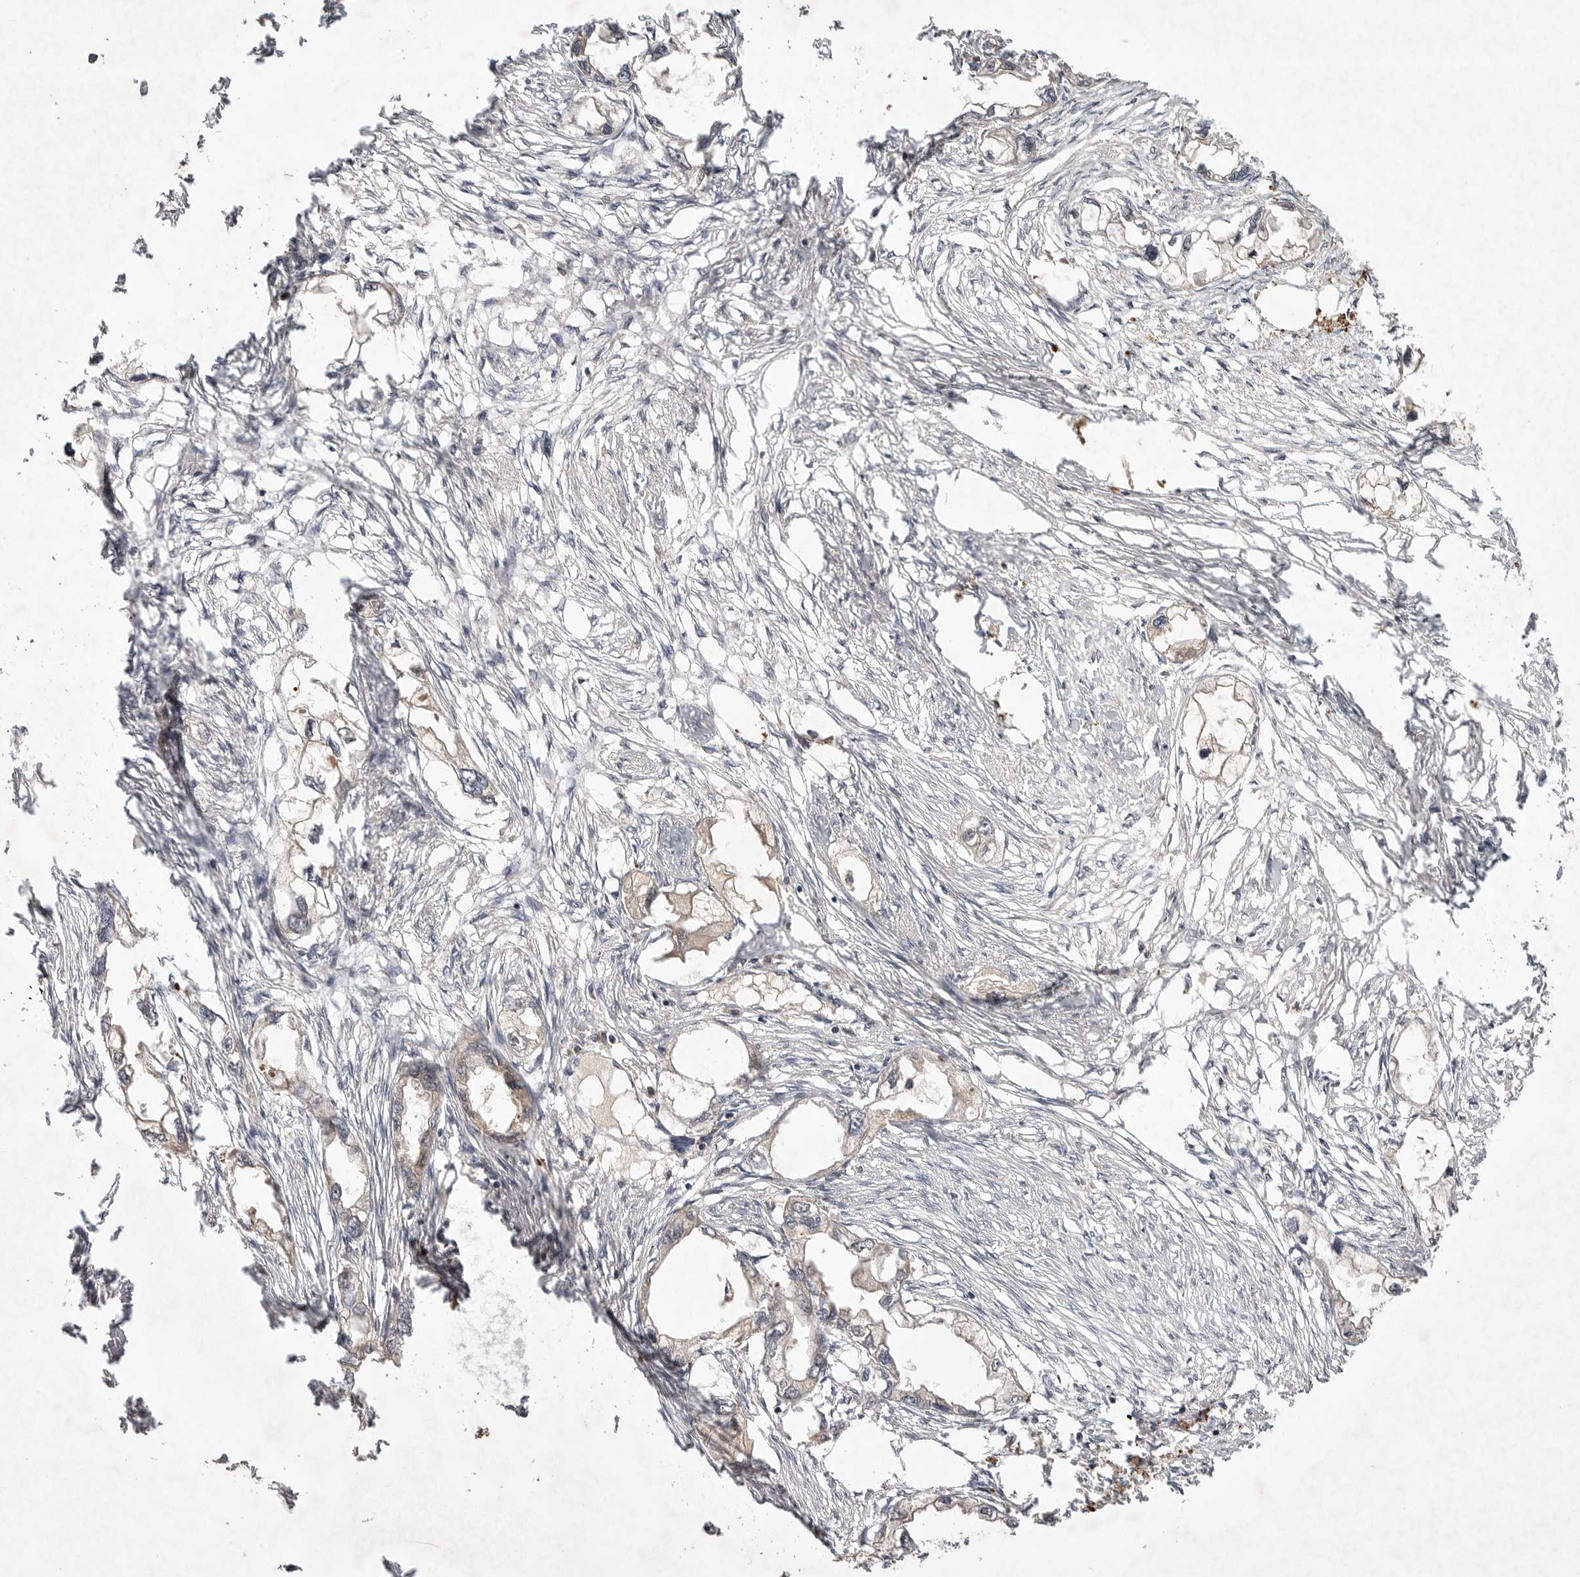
{"staining": {"intensity": "negative", "quantity": "none", "location": "none"}, "tissue": "endometrial cancer", "cell_type": "Tumor cells", "image_type": "cancer", "snomed": [{"axis": "morphology", "description": "Adenocarcinoma, NOS"}, {"axis": "morphology", "description": "Adenocarcinoma, metastatic, NOS"}, {"axis": "topography", "description": "Adipose tissue"}, {"axis": "topography", "description": "Endometrium"}], "caption": "DAB immunohistochemical staining of endometrial adenocarcinoma displays no significant expression in tumor cells.", "gene": "VN1R4", "patient": {"sex": "female", "age": 67}}